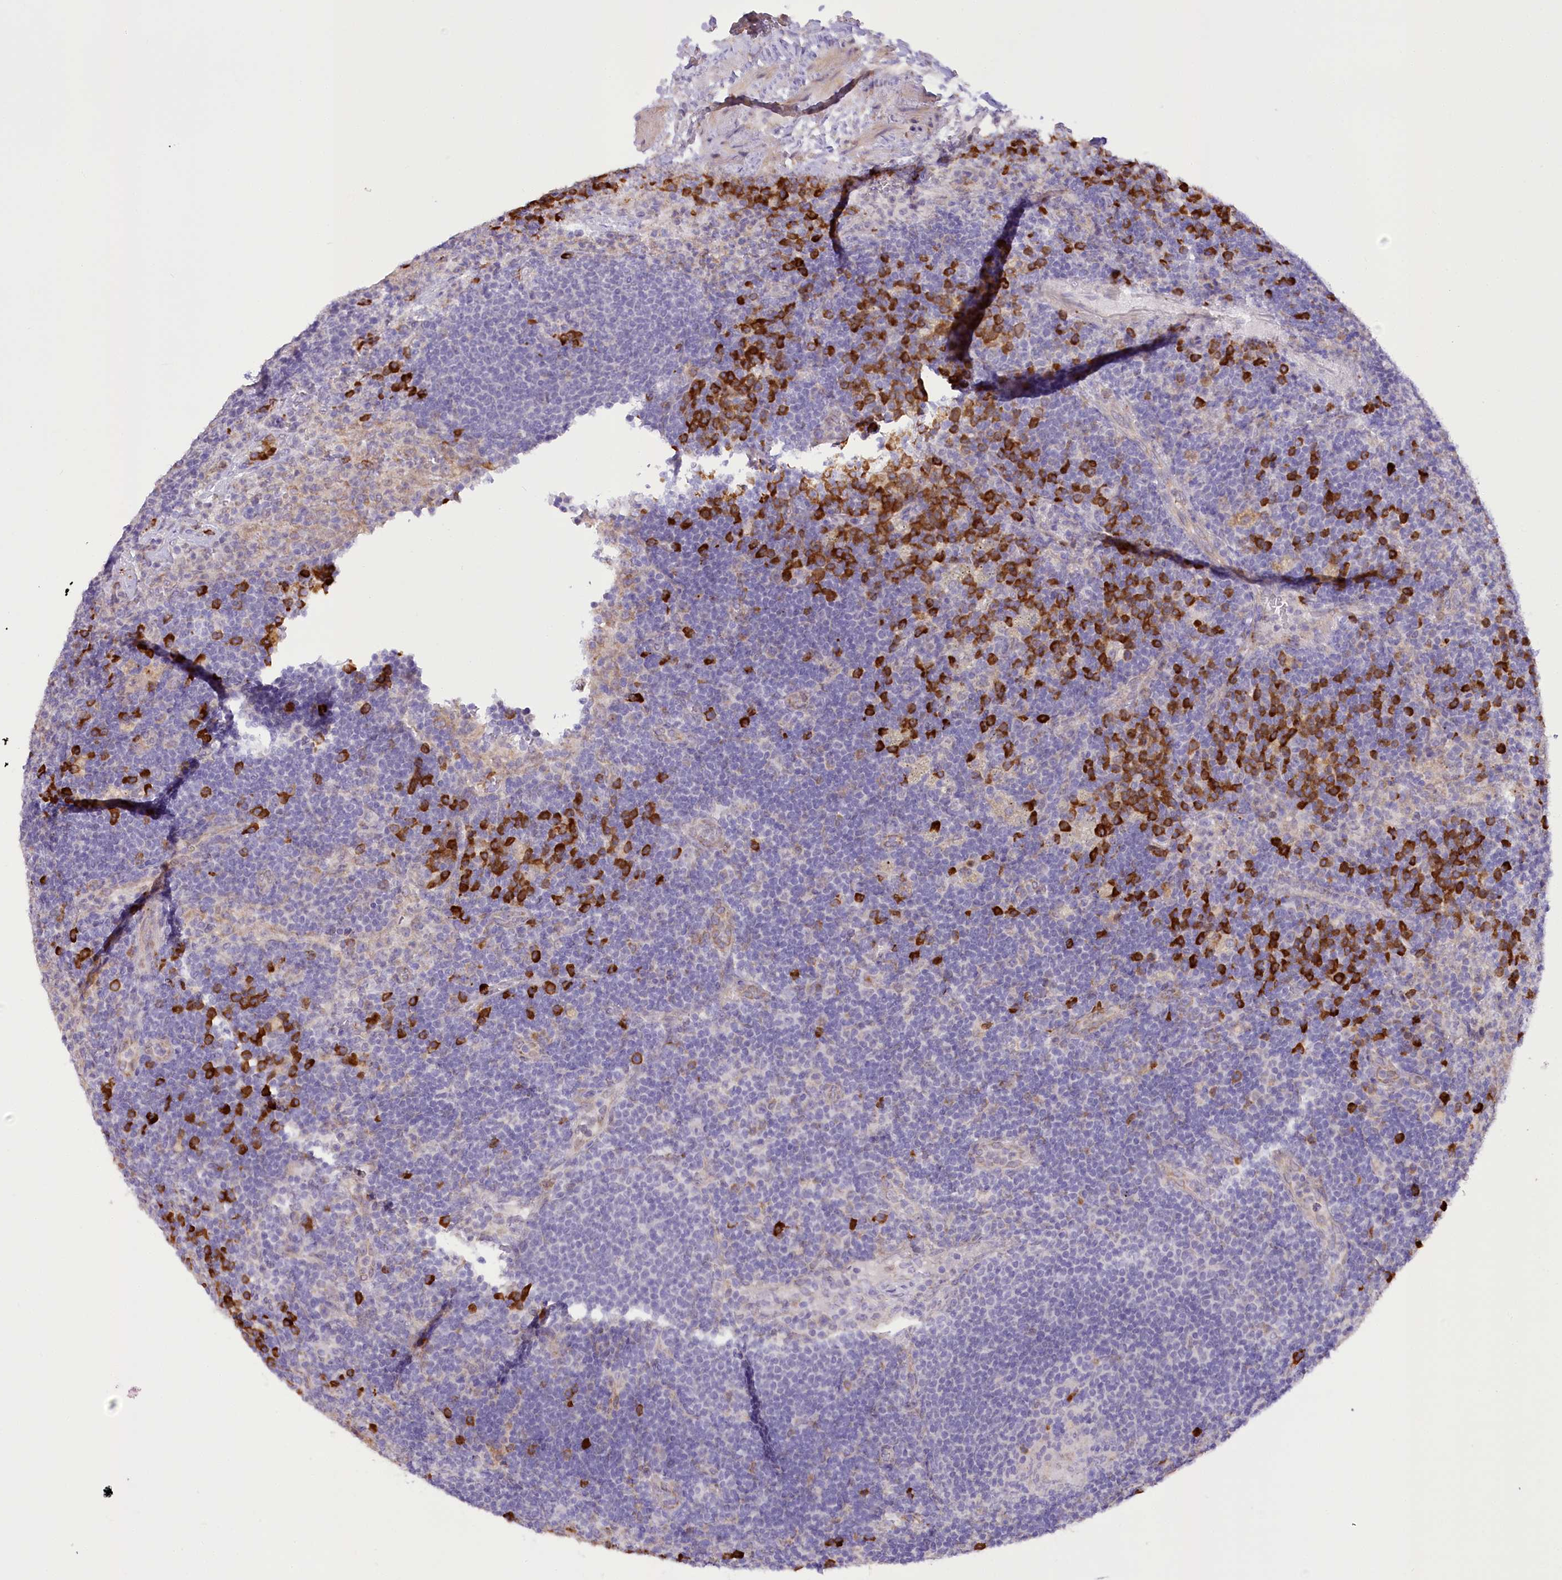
{"staining": {"intensity": "negative", "quantity": "none", "location": "none"}, "tissue": "lymph node", "cell_type": "Germinal center cells", "image_type": "normal", "snomed": [{"axis": "morphology", "description": "Normal tissue, NOS"}, {"axis": "topography", "description": "Lymph node"}], "caption": "High power microscopy photomicrograph of an immunohistochemistry image of normal lymph node, revealing no significant positivity in germinal center cells.", "gene": "NCKAP5", "patient": {"sex": "female", "age": 70}}